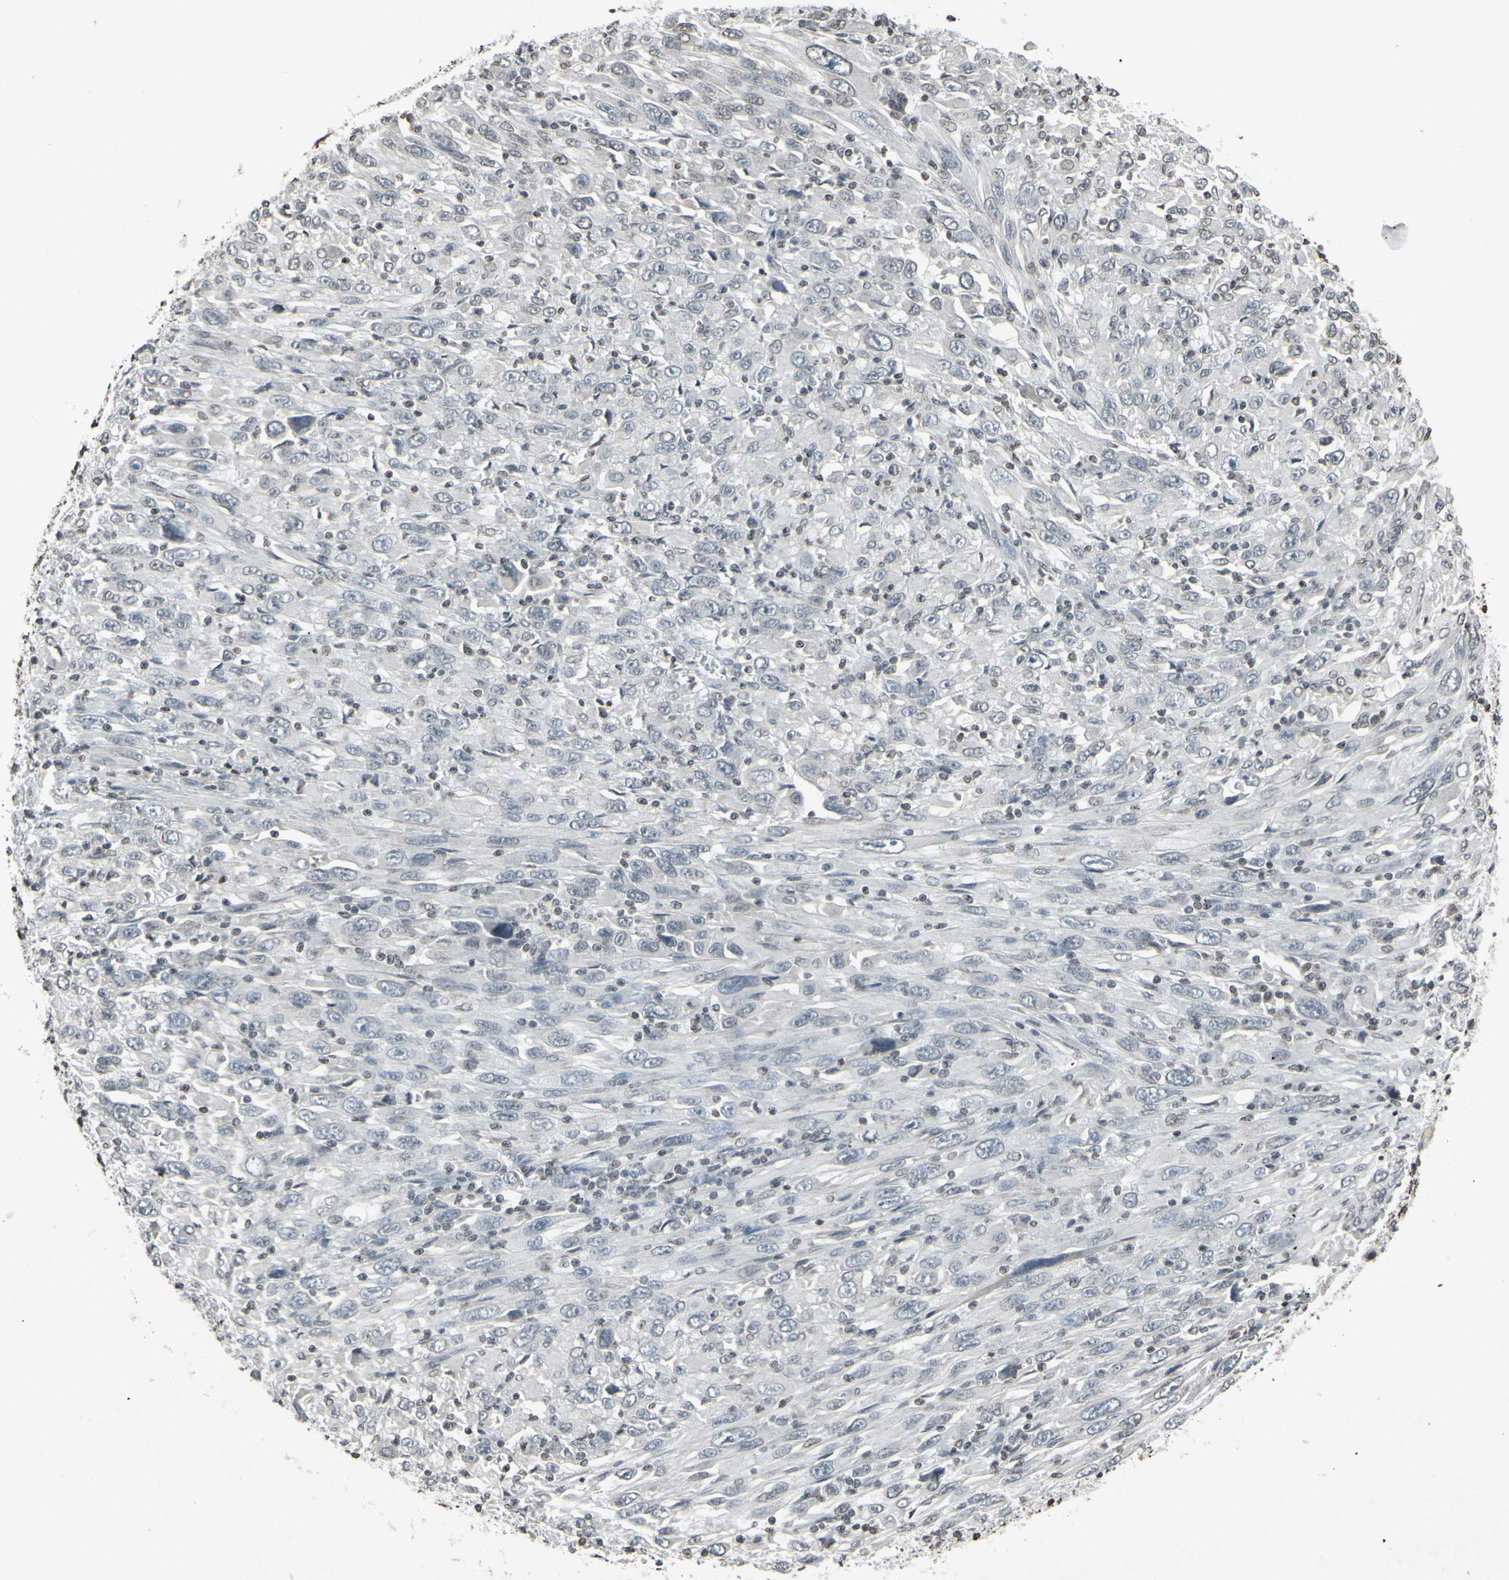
{"staining": {"intensity": "negative", "quantity": "none", "location": "none"}, "tissue": "melanoma", "cell_type": "Tumor cells", "image_type": "cancer", "snomed": [{"axis": "morphology", "description": "Malignant melanoma, Metastatic site"}, {"axis": "topography", "description": "Skin"}], "caption": "An image of human malignant melanoma (metastatic site) is negative for staining in tumor cells. Brightfield microscopy of immunohistochemistry (IHC) stained with DAB (3,3'-diaminobenzidine) (brown) and hematoxylin (blue), captured at high magnification.", "gene": "CD79B", "patient": {"sex": "female", "age": 56}}